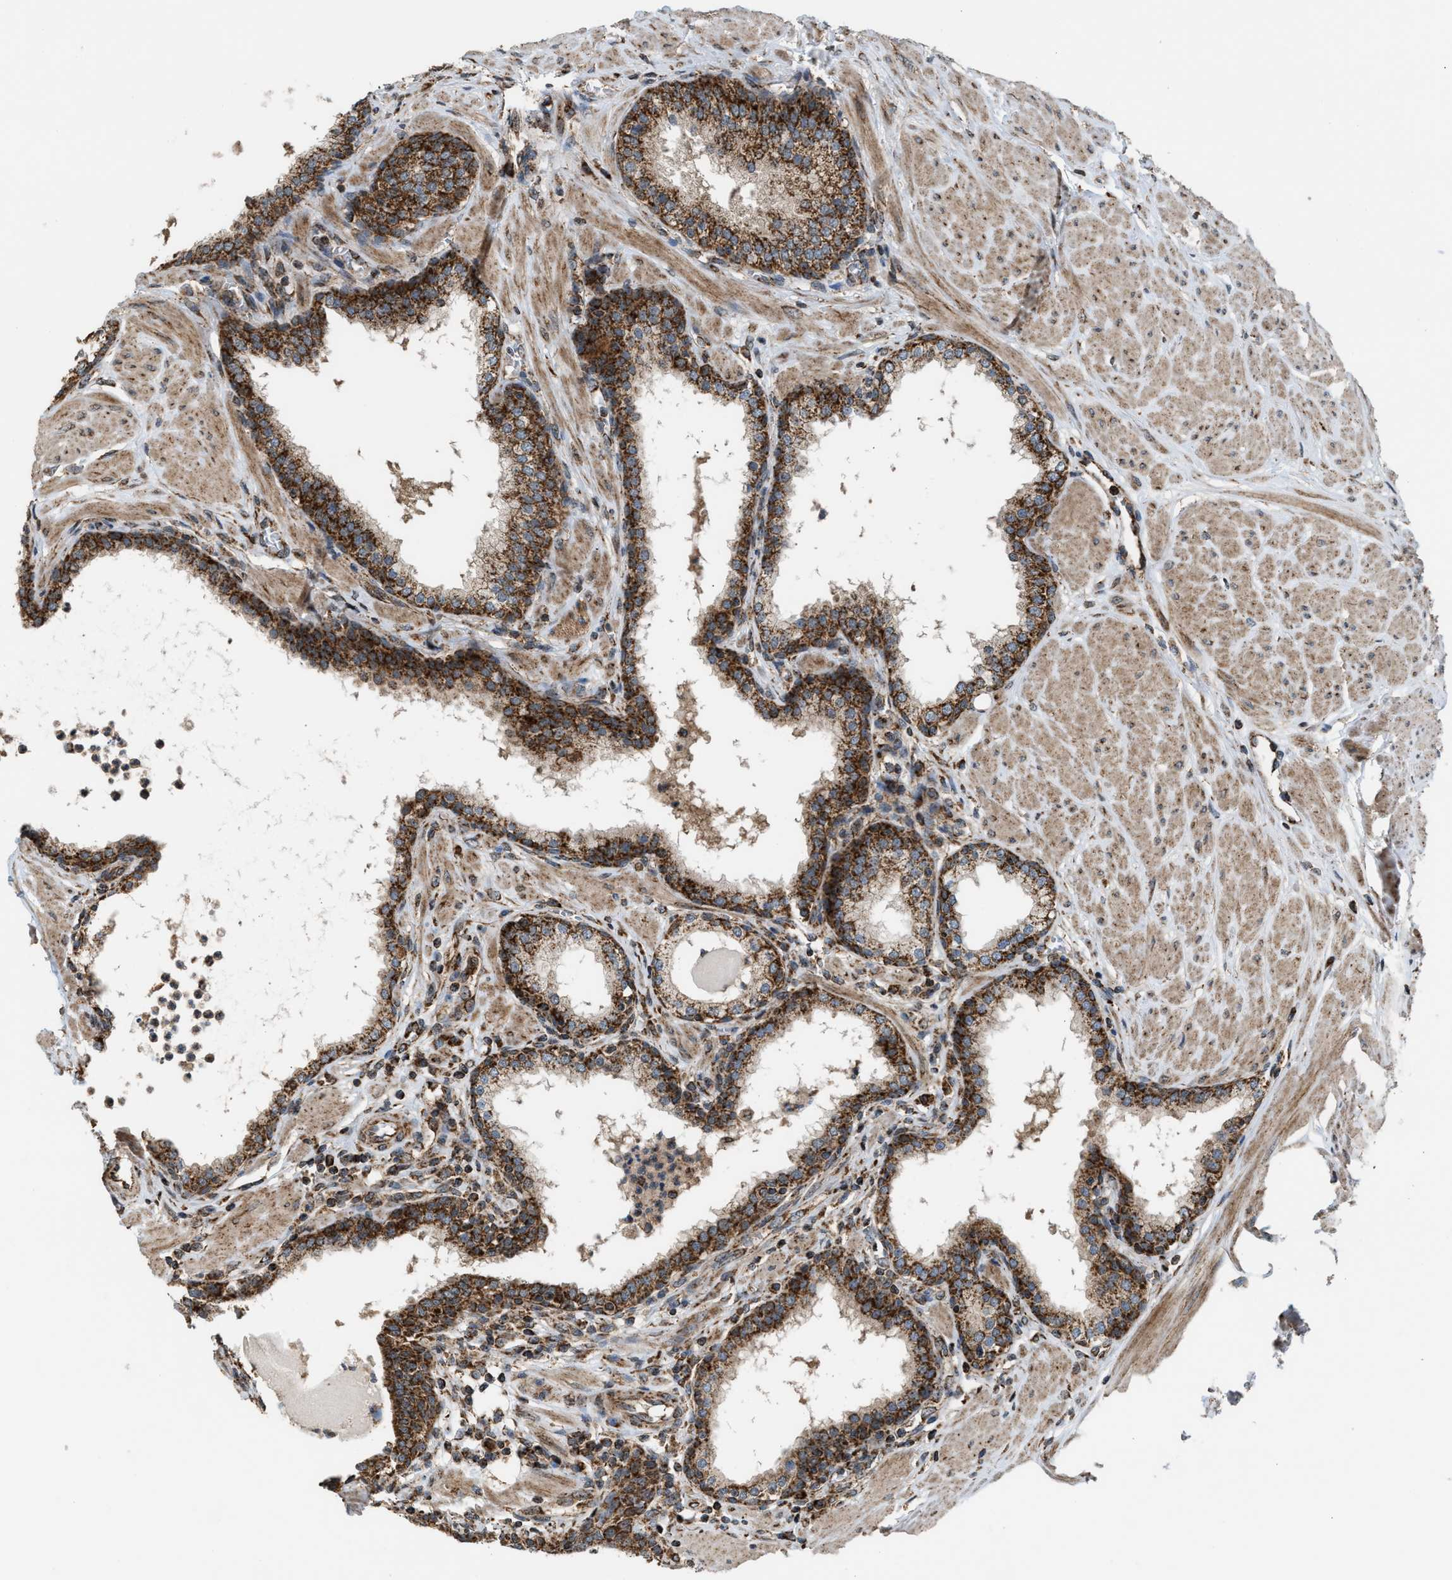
{"staining": {"intensity": "strong", "quantity": ">75%", "location": "cytoplasmic/membranous"}, "tissue": "prostate", "cell_type": "Glandular cells", "image_type": "normal", "snomed": [{"axis": "morphology", "description": "Normal tissue, NOS"}, {"axis": "topography", "description": "Prostate"}], "caption": "An immunohistochemistry histopathology image of normal tissue is shown. Protein staining in brown labels strong cytoplasmic/membranous positivity in prostate within glandular cells.", "gene": "SGSM2", "patient": {"sex": "male", "age": 51}}